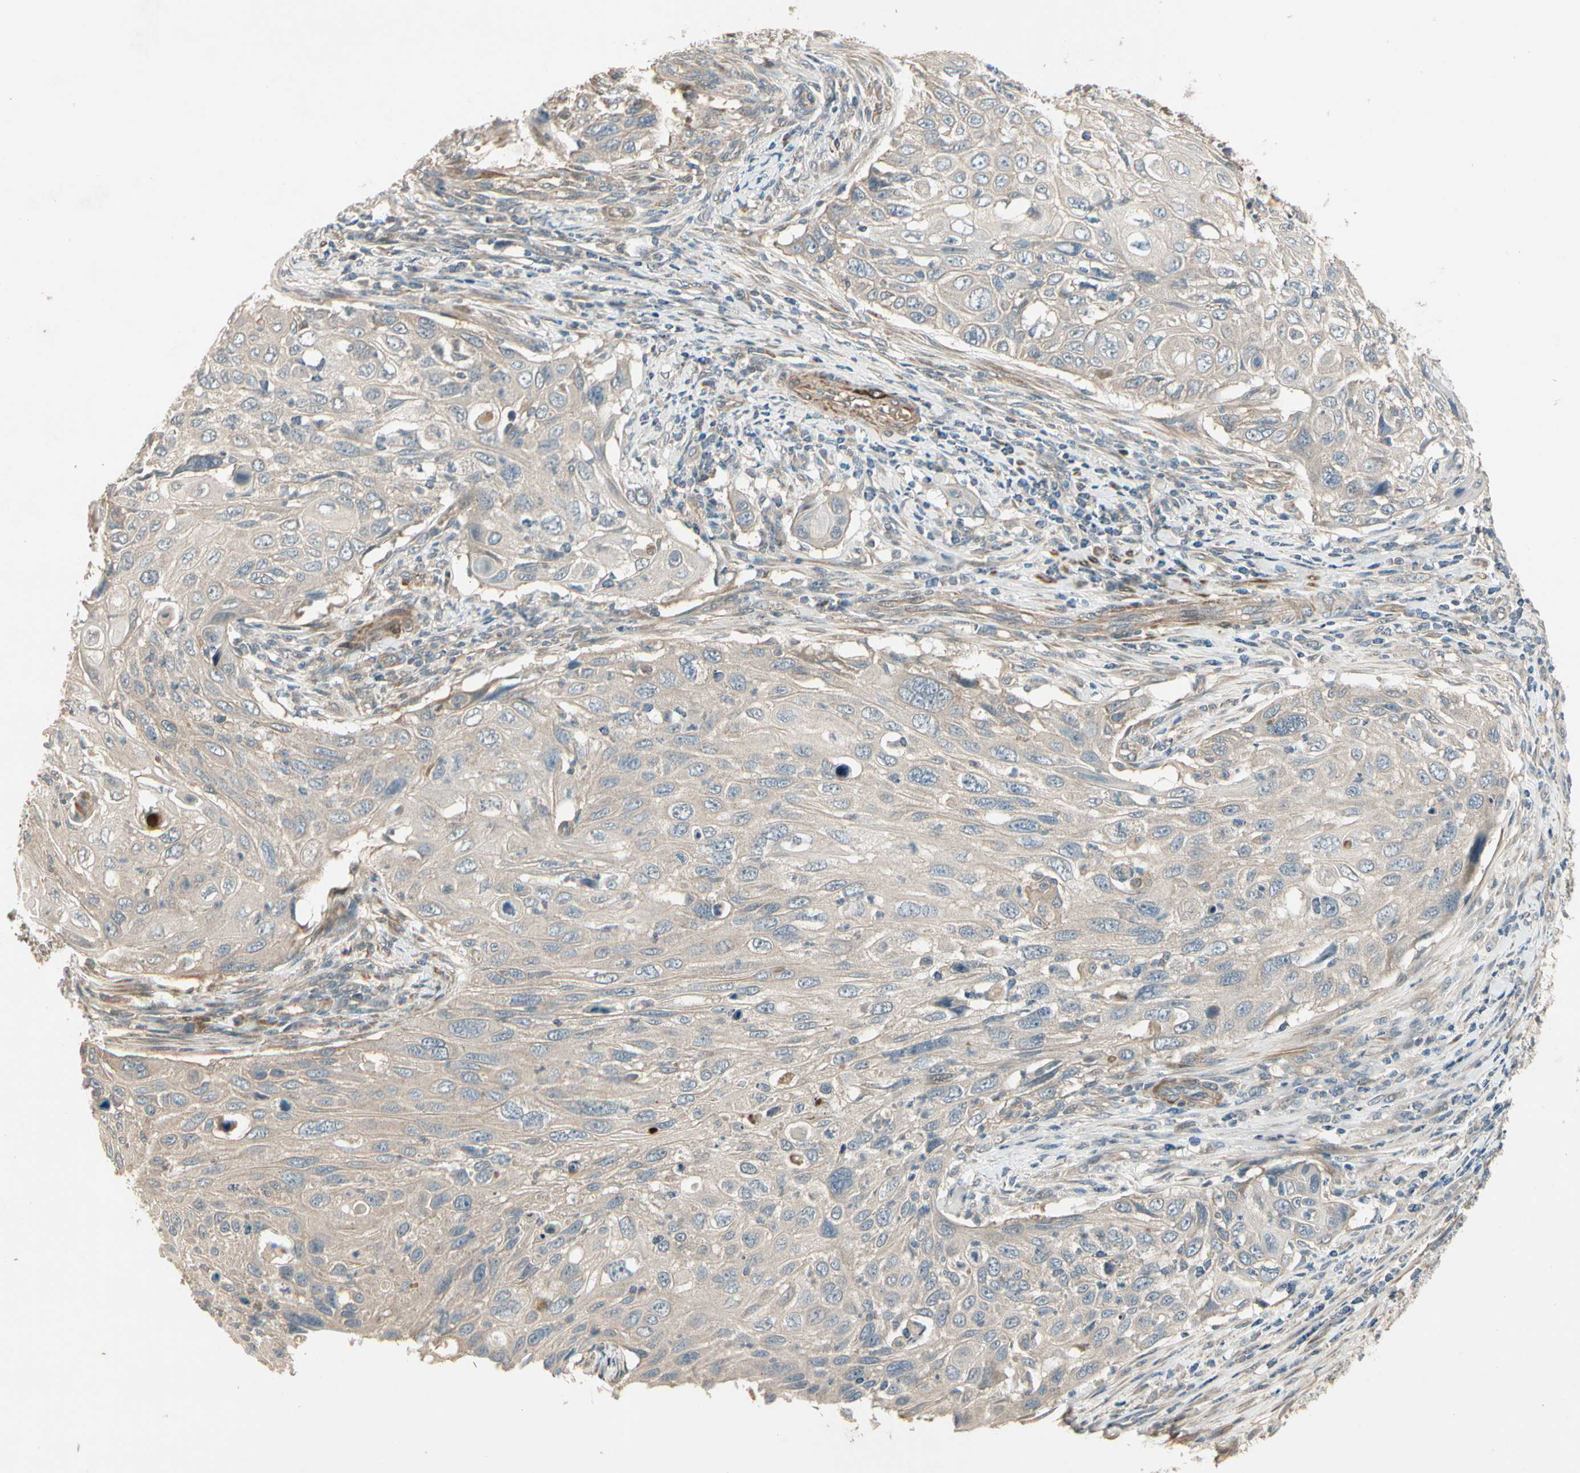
{"staining": {"intensity": "weak", "quantity": "25%-75%", "location": "cytoplasmic/membranous"}, "tissue": "cervical cancer", "cell_type": "Tumor cells", "image_type": "cancer", "snomed": [{"axis": "morphology", "description": "Squamous cell carcinoma, NOS"}, {"axis": "topography", "description": "Cervix"}], "caption": "Immunohistochemistry (IHC) of cervical cancer demonstrates low levels of weak cytoplasmic/membranous positivity in approximately 25%-75% of tumor cells.", "gene": "ACVR1", "patient": {"sex": "female", "age": 70}}